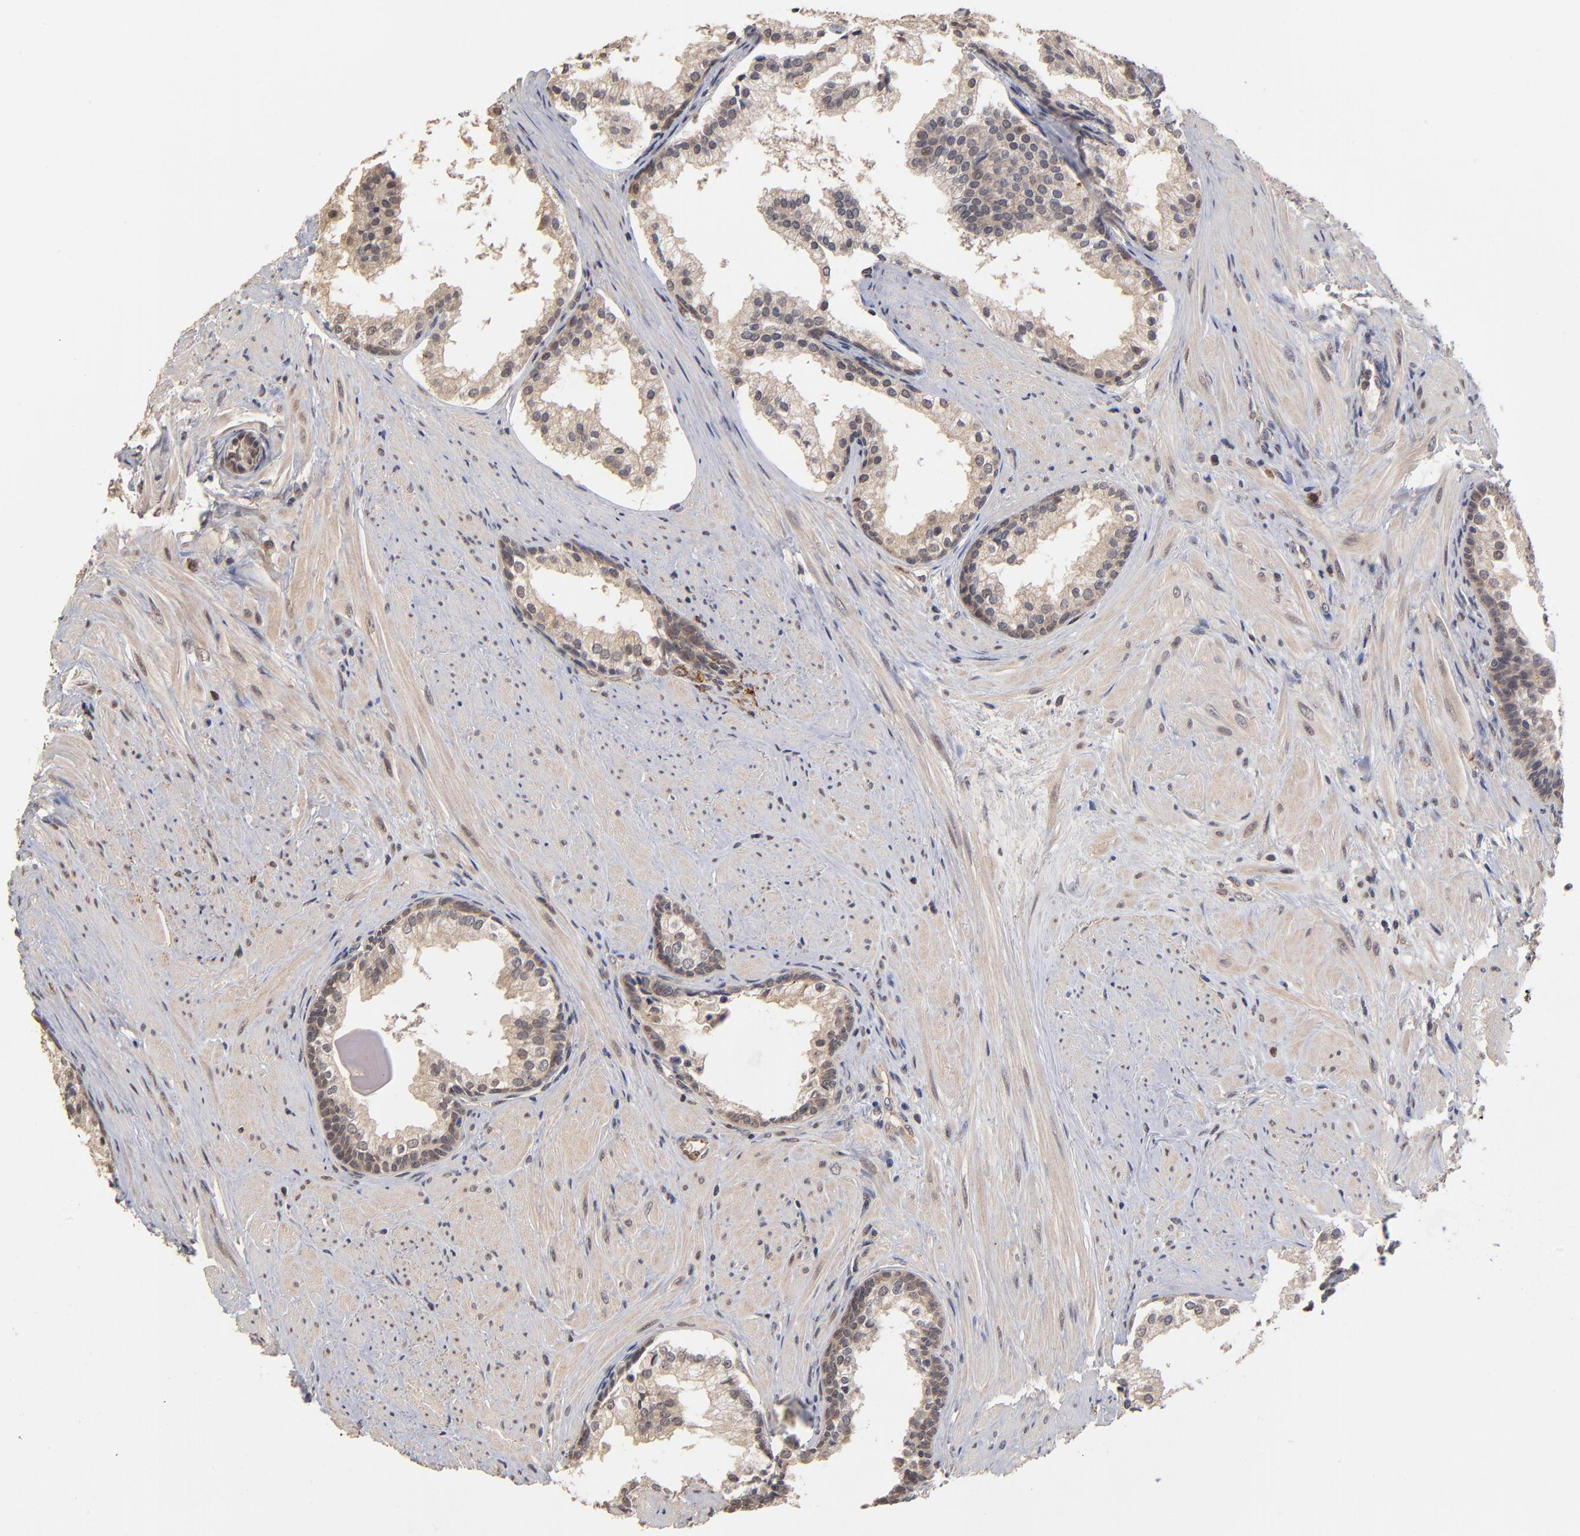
{"staining": {"intensity": "moderate", "quantity": ">75%", "location": "cytoplasmic/membranous"}, "tissue": "prostate cancer", "cell_type": "Tumor cells", "image_type": "cancer", "snomed": [{"axis": "morphology", "description": "Adenocarcinoma, Medium grade"}, {"axis": "topography", "description": "Prostate"}], "caption": "Medium-grade adenocarcinoma (prostate) was stained to show a protein in brown. There is medium levels of moderate cytoplasmic/membranous expression in about >75% of tumor cells.", "gene": "ASB8", "patient": {"sex": "male", "age": 70}}